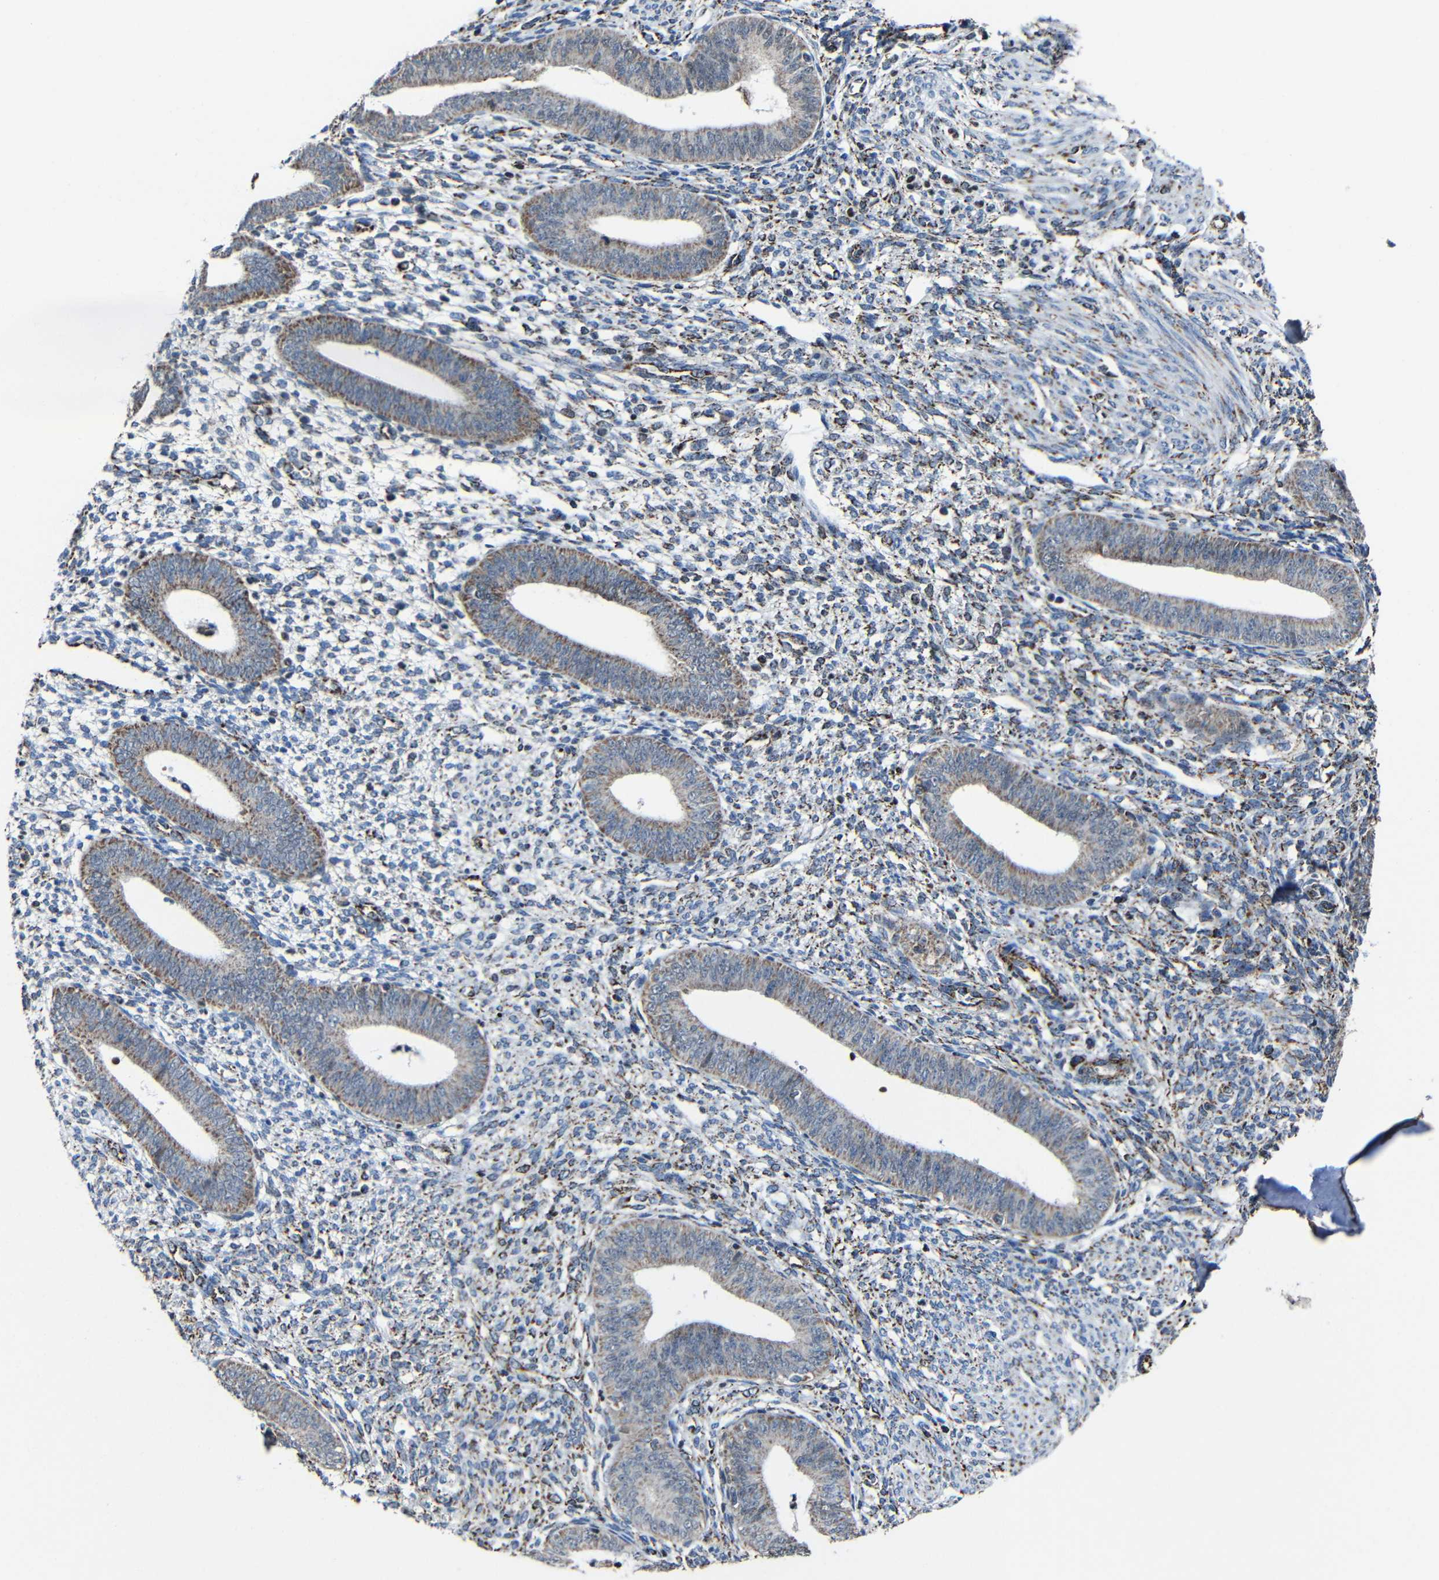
{"staining": {"intensity": "moderate", "quantity": "<25%", "location": "cytoplasmic/membranous"}, "tissue": "endometrium", "cell_type": "Cells in endometrial stroma", "image_type": "normal", "snomed": [{"axis": "morphology", "description": "Normal tissue, NOS"}, {"axis": "topography", "description": "Endometrium"}], "caption": "Protein expression analysis of normal human endometrium reveals moderate cytoplasmic/membranous positivity in approximately <25% of cells in endometrial stroma. (DAB (3,3'-diaminobenzidine) IHC, brown staining for protein, blue staining for nuclei).", "gene": "CA5B", "patient": {"sex": "female", "age": 35}}